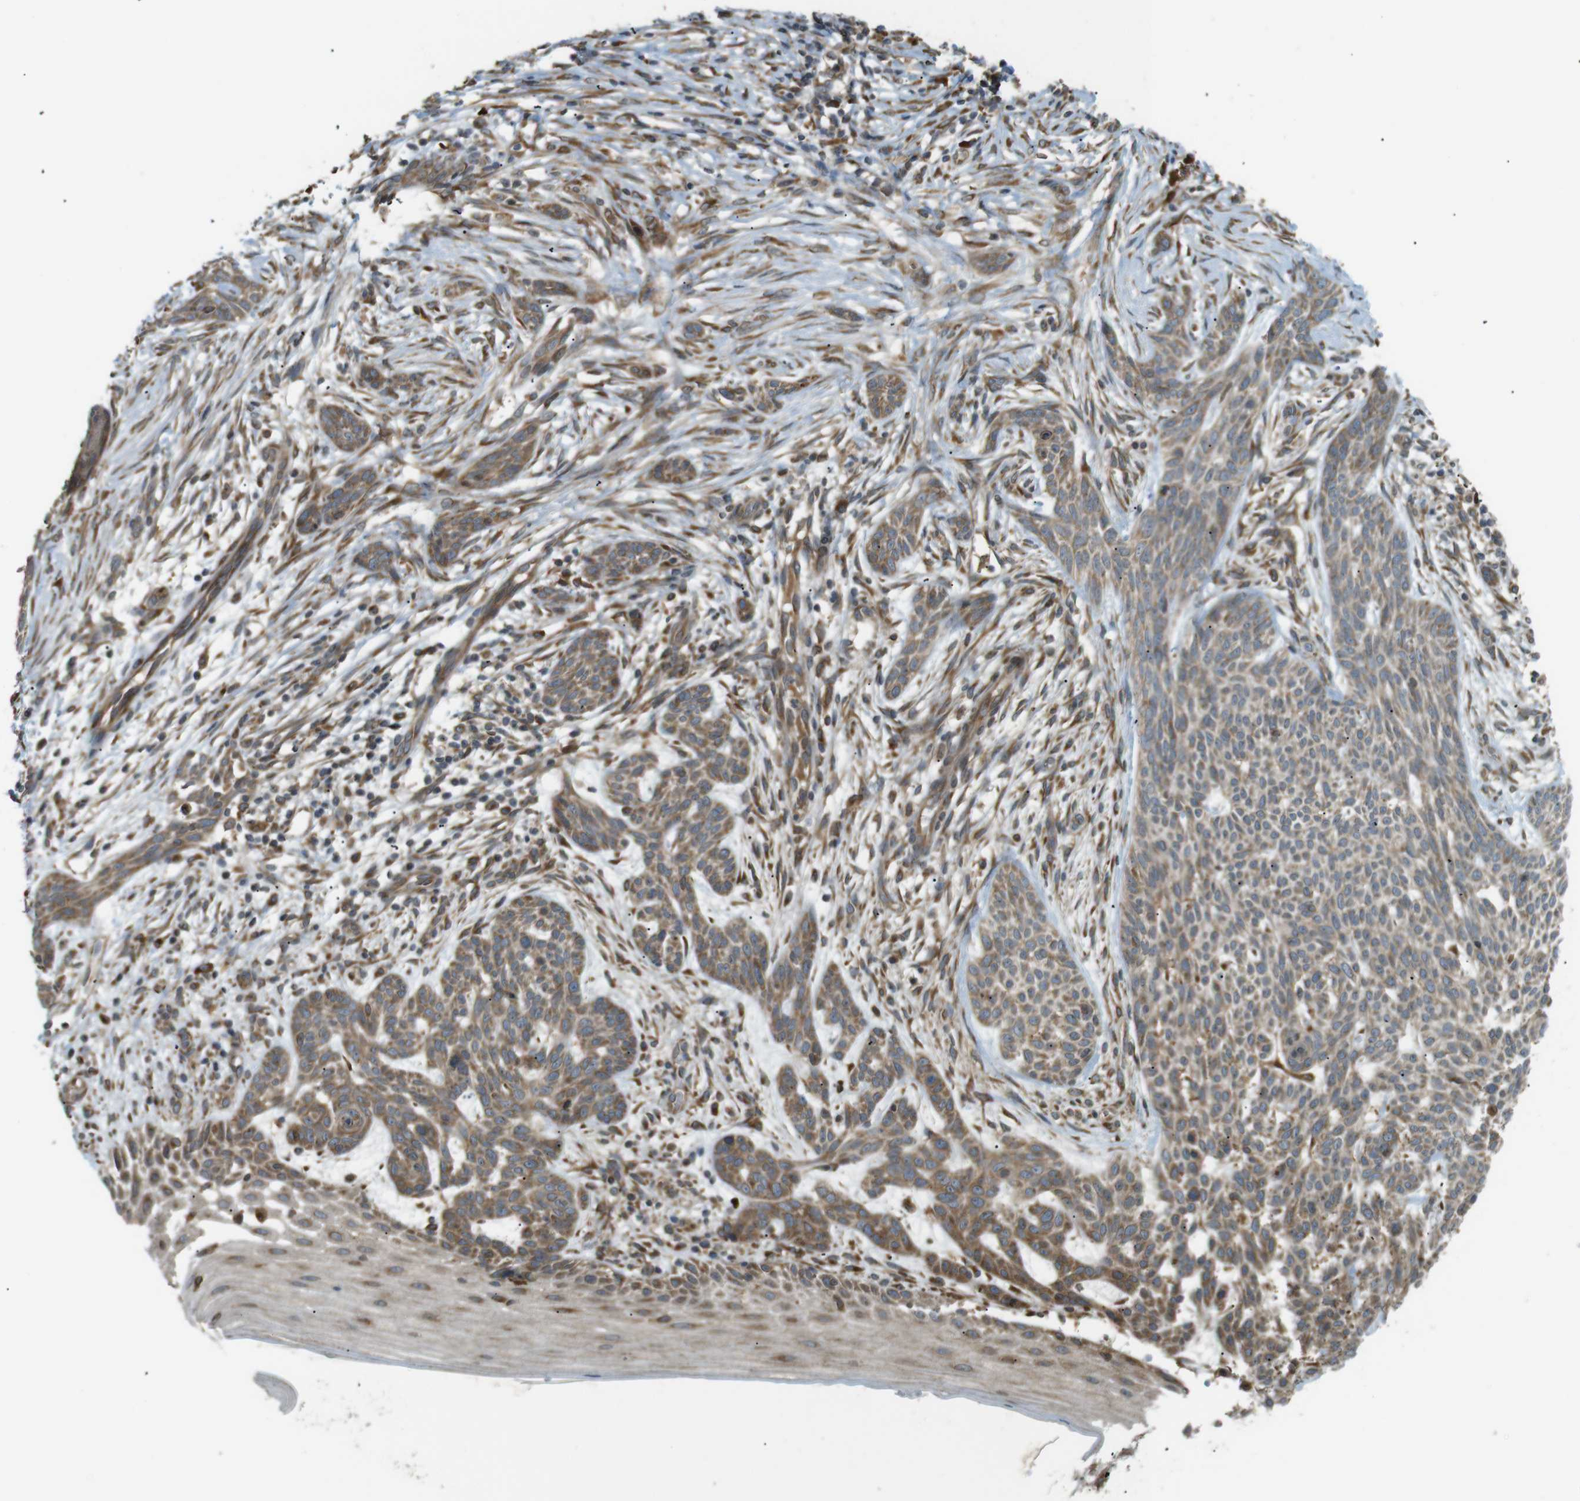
{"staining": {"intensity": "moderate", "quantity": ">75%", "location": "cytoplasmic/membranous"}, "tissue": "skin cancer", "cell_type": "Tumor cells", "image_type": "cancer", "snomed": [{"axis": "morphology", "description": "Basal cell carcinoma"}, {"axis": "topography", "description": "Skin"}], "caption": "Moderate cytoplasmic/membranous expression is appreciated in about >75% of tumor cells in basal cell carcinoma (skin). (IHC, brightfield microscopy, high magnification).", "gene": "TMED4", "patient": {"sex": "female", "age": 59}}